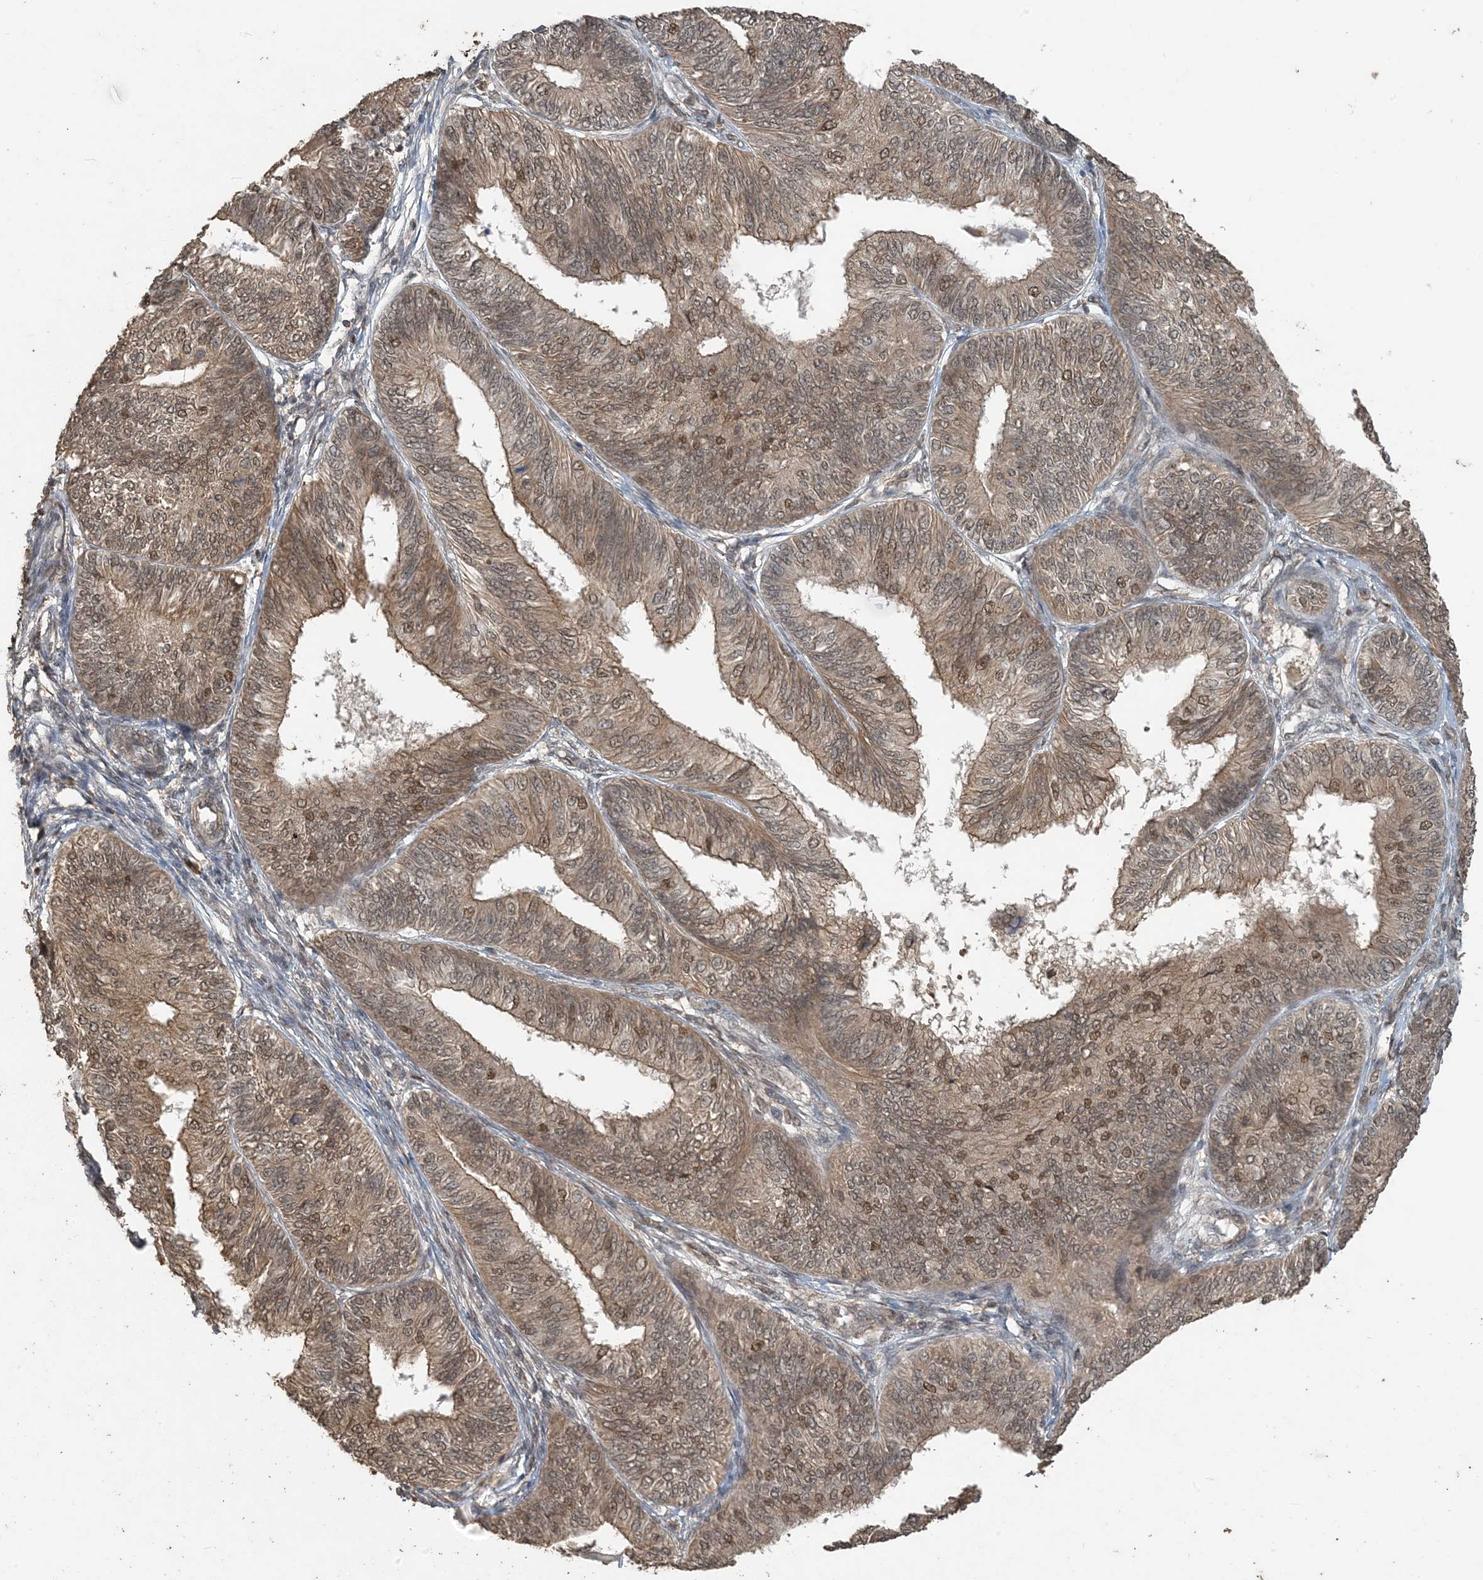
{"staining": {"intensity": "moderate", "quantity": ">75%", "location": "cytoplasmic/membranous,nuclear"}, "tissue": "endometrial cancer", "cell_type": "Tumor cells", "image_type": "cancer", "snomed": [{"axis": "morphology", "description": "Adenocarcinoma, NOS"}, {"axis": "topography", "description": "Endometrium"}], "caption": "This photomicrograph displays IHC staining of endometrial cancer, with medium moderate cytoplasmic/membranous and nuclear staining in approximately >75% of tumor cells.", "gene": "ZC3H12A", "patient": {"sex": "female", "age": 58}}